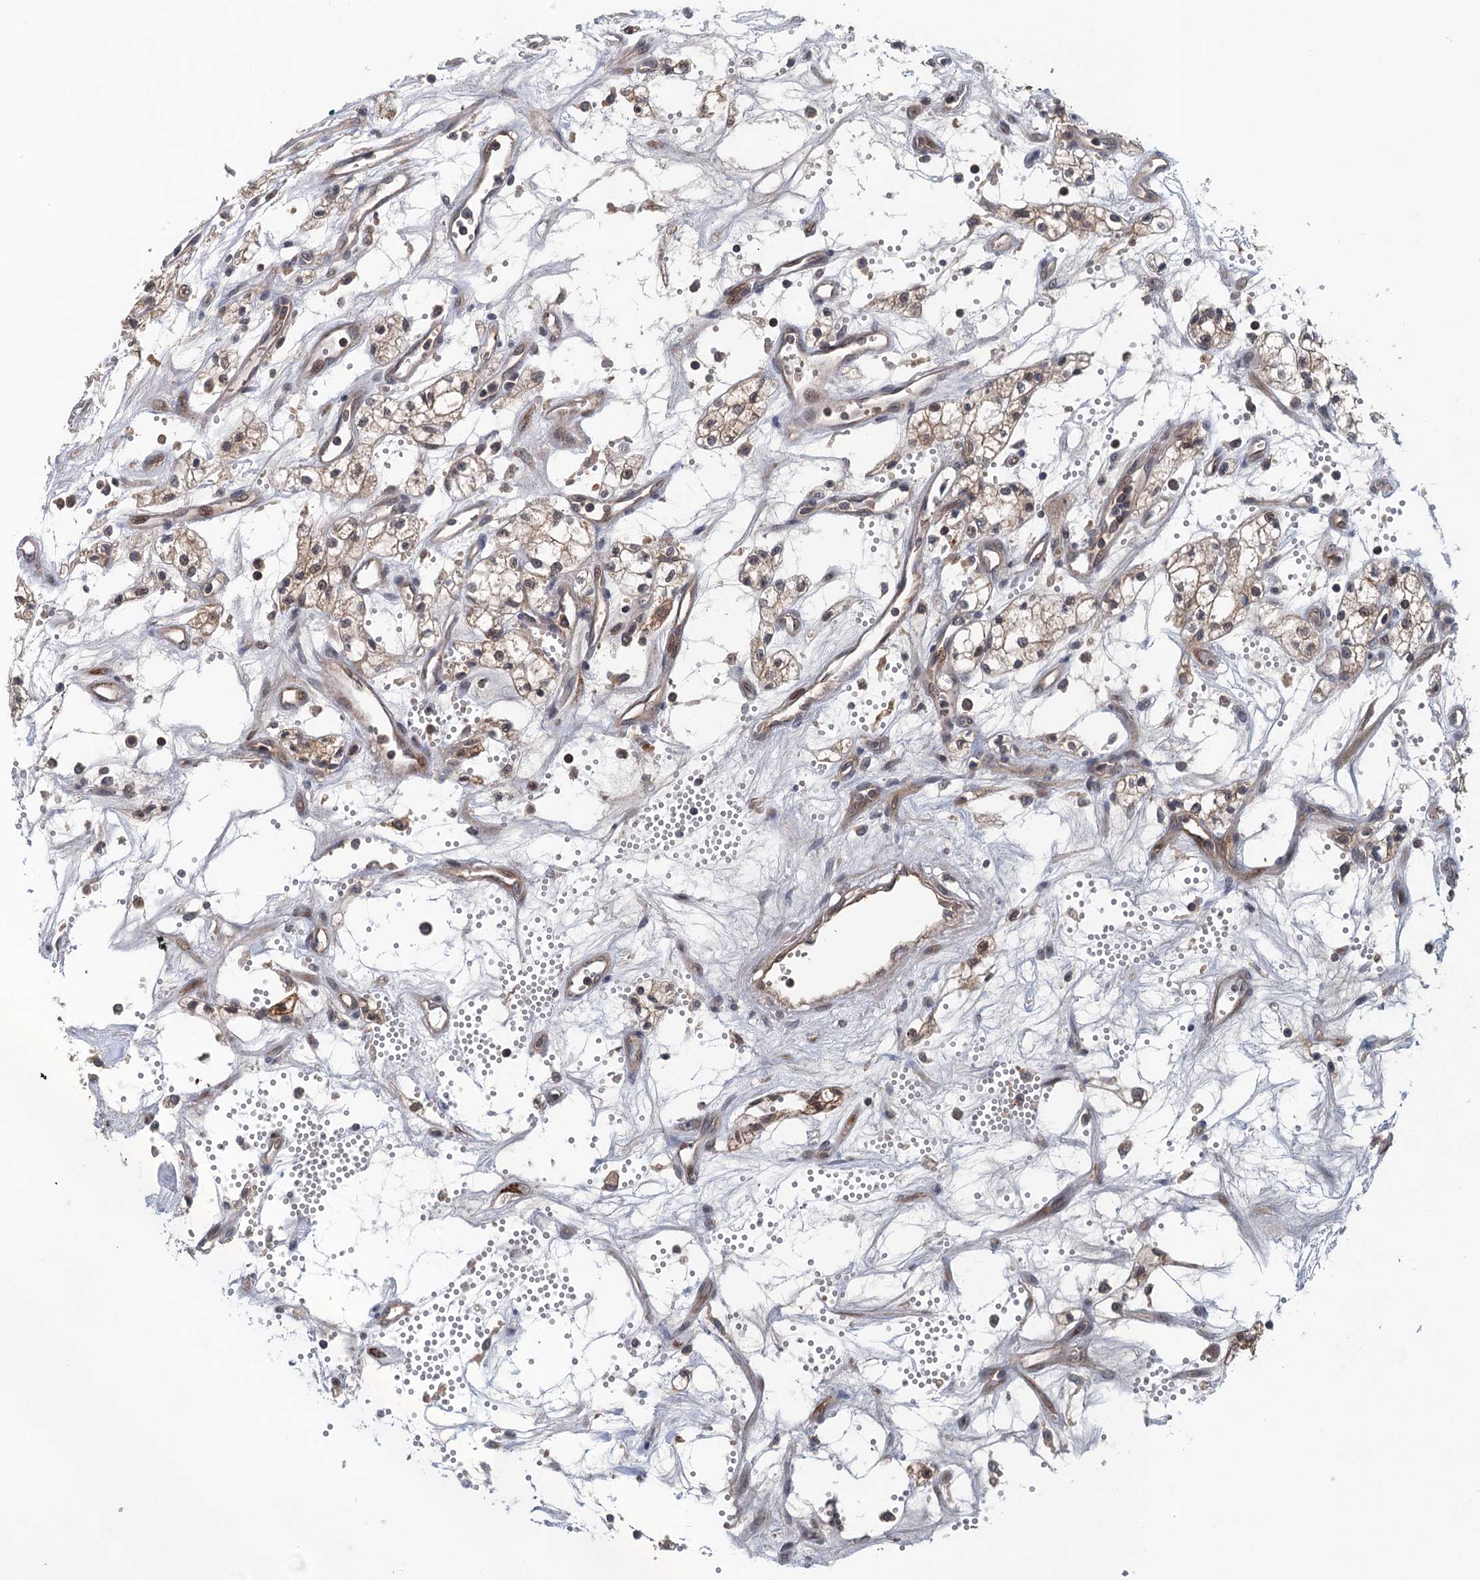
{"staining": {"intensity": "weak", "quantity": "25%-75%", "location": "cytoplasmic/membranous"}, "tissue": "renal cancer", "cell_type": "Tumor cells", "image_type": "cancer", "snomed": [{"axis": "morphology", "description": "Adenocarcinoma, NOS"}, {"axis": "topography", "description": "Kidney"}], "caption": "Adenocarcinoma (renal) tissue shows weak cytoplasmic/membranous staining in about 25%-75% of tumor cells", "gene": "RNF165", "patient": {"sex": "male", "age": 59}}